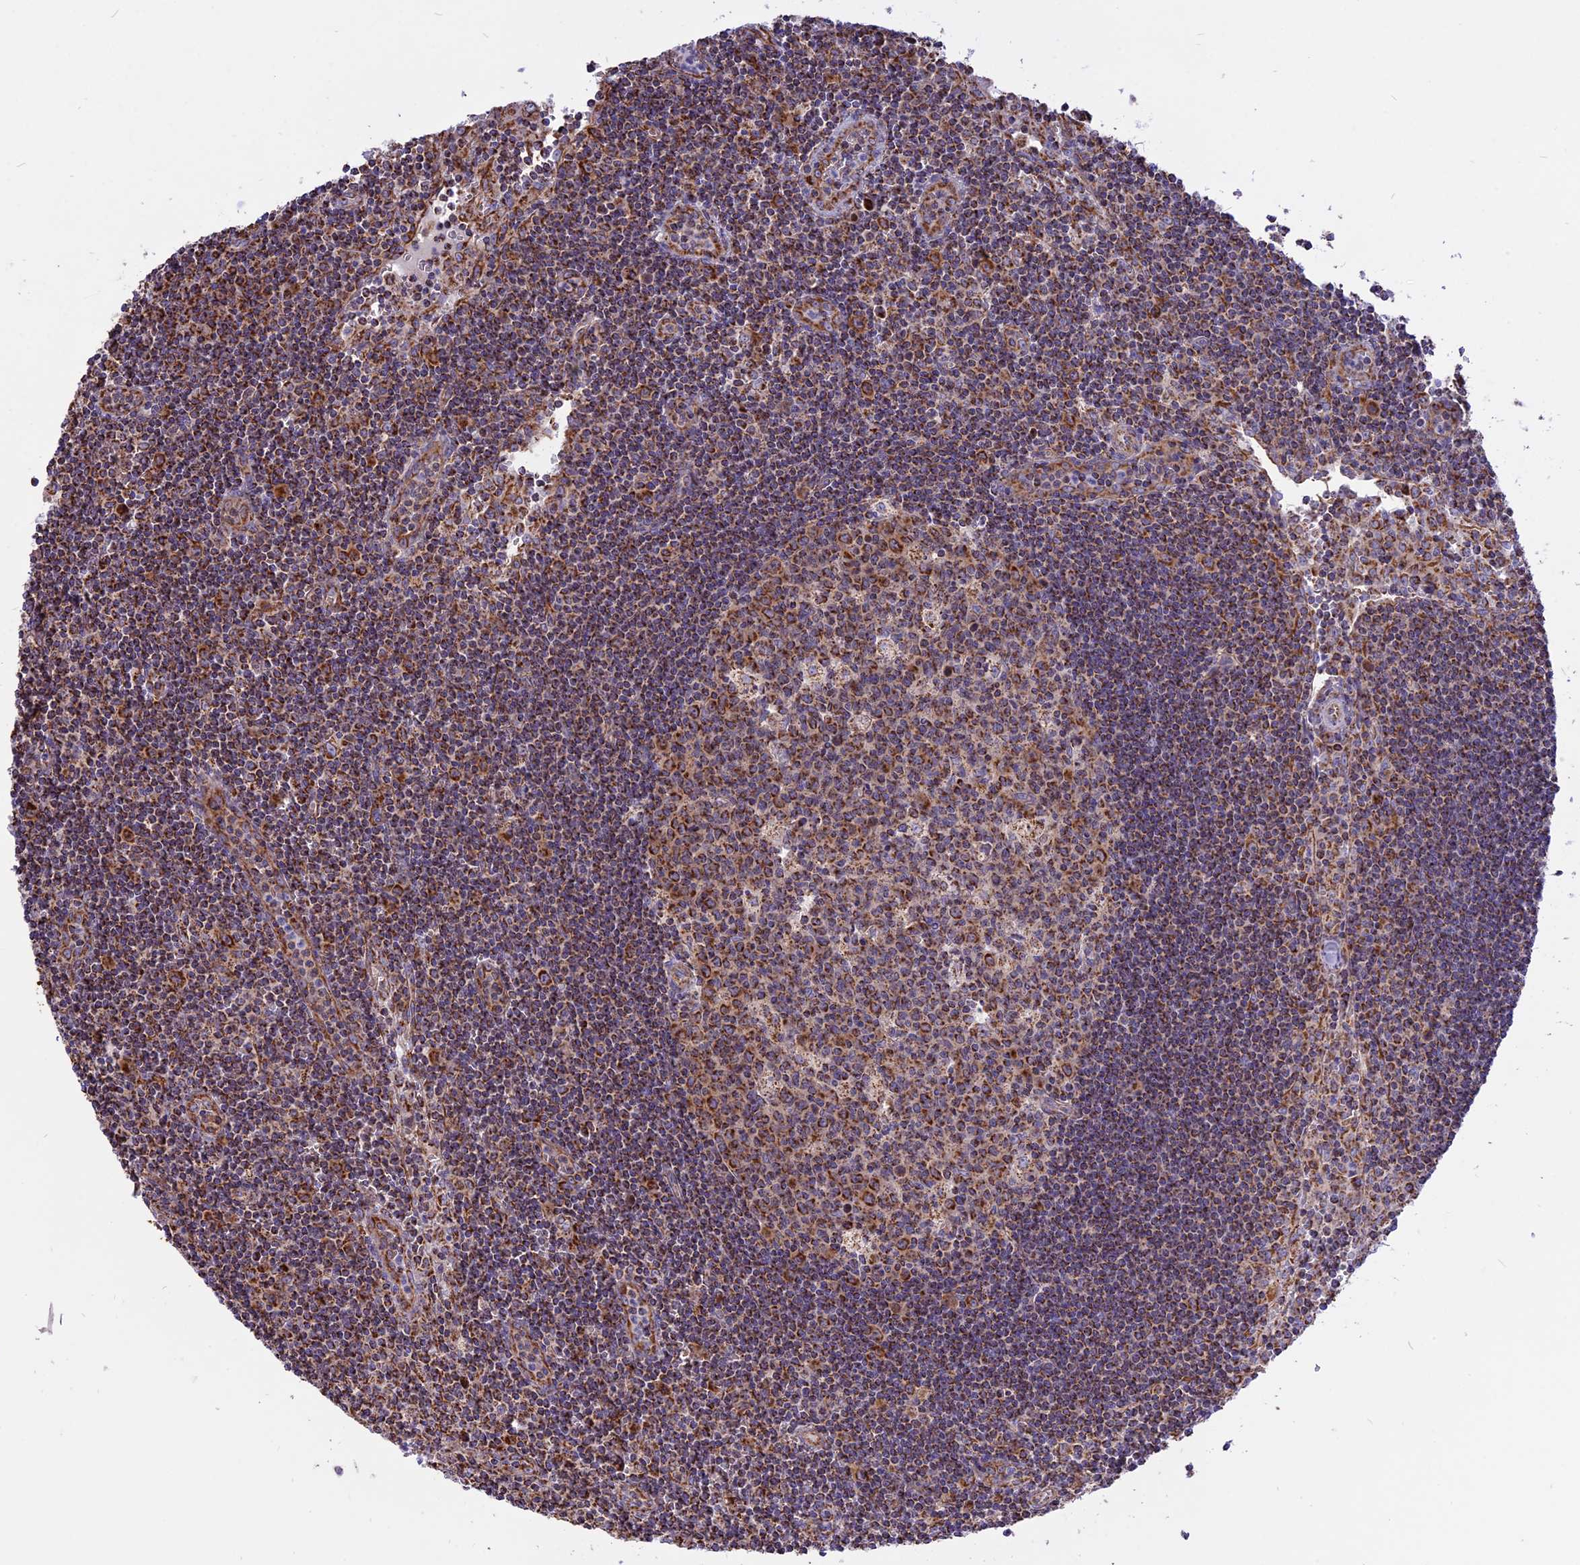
{"staining": {"intensity": "strong", "quantity": "25%-75%", "location": "cytoplasmic/membranous"}, "tissue": "lymph node", "cell_type": "Germinal center cells", "image_type": "normal", "snomed": [{"axis": "morphology", "description": "Normal tissue, NOS"}, {"axis": "topography", "description": "Lymph node"}], "caption": "Lymph node stained with DAB immunohistochemistry displays high levels of strong cytoplasmic/membranous staining in approximately 25%-75% of germinal center cells.", "gene": "TTC4", "patient": {"sex": "female", "age": 32}}